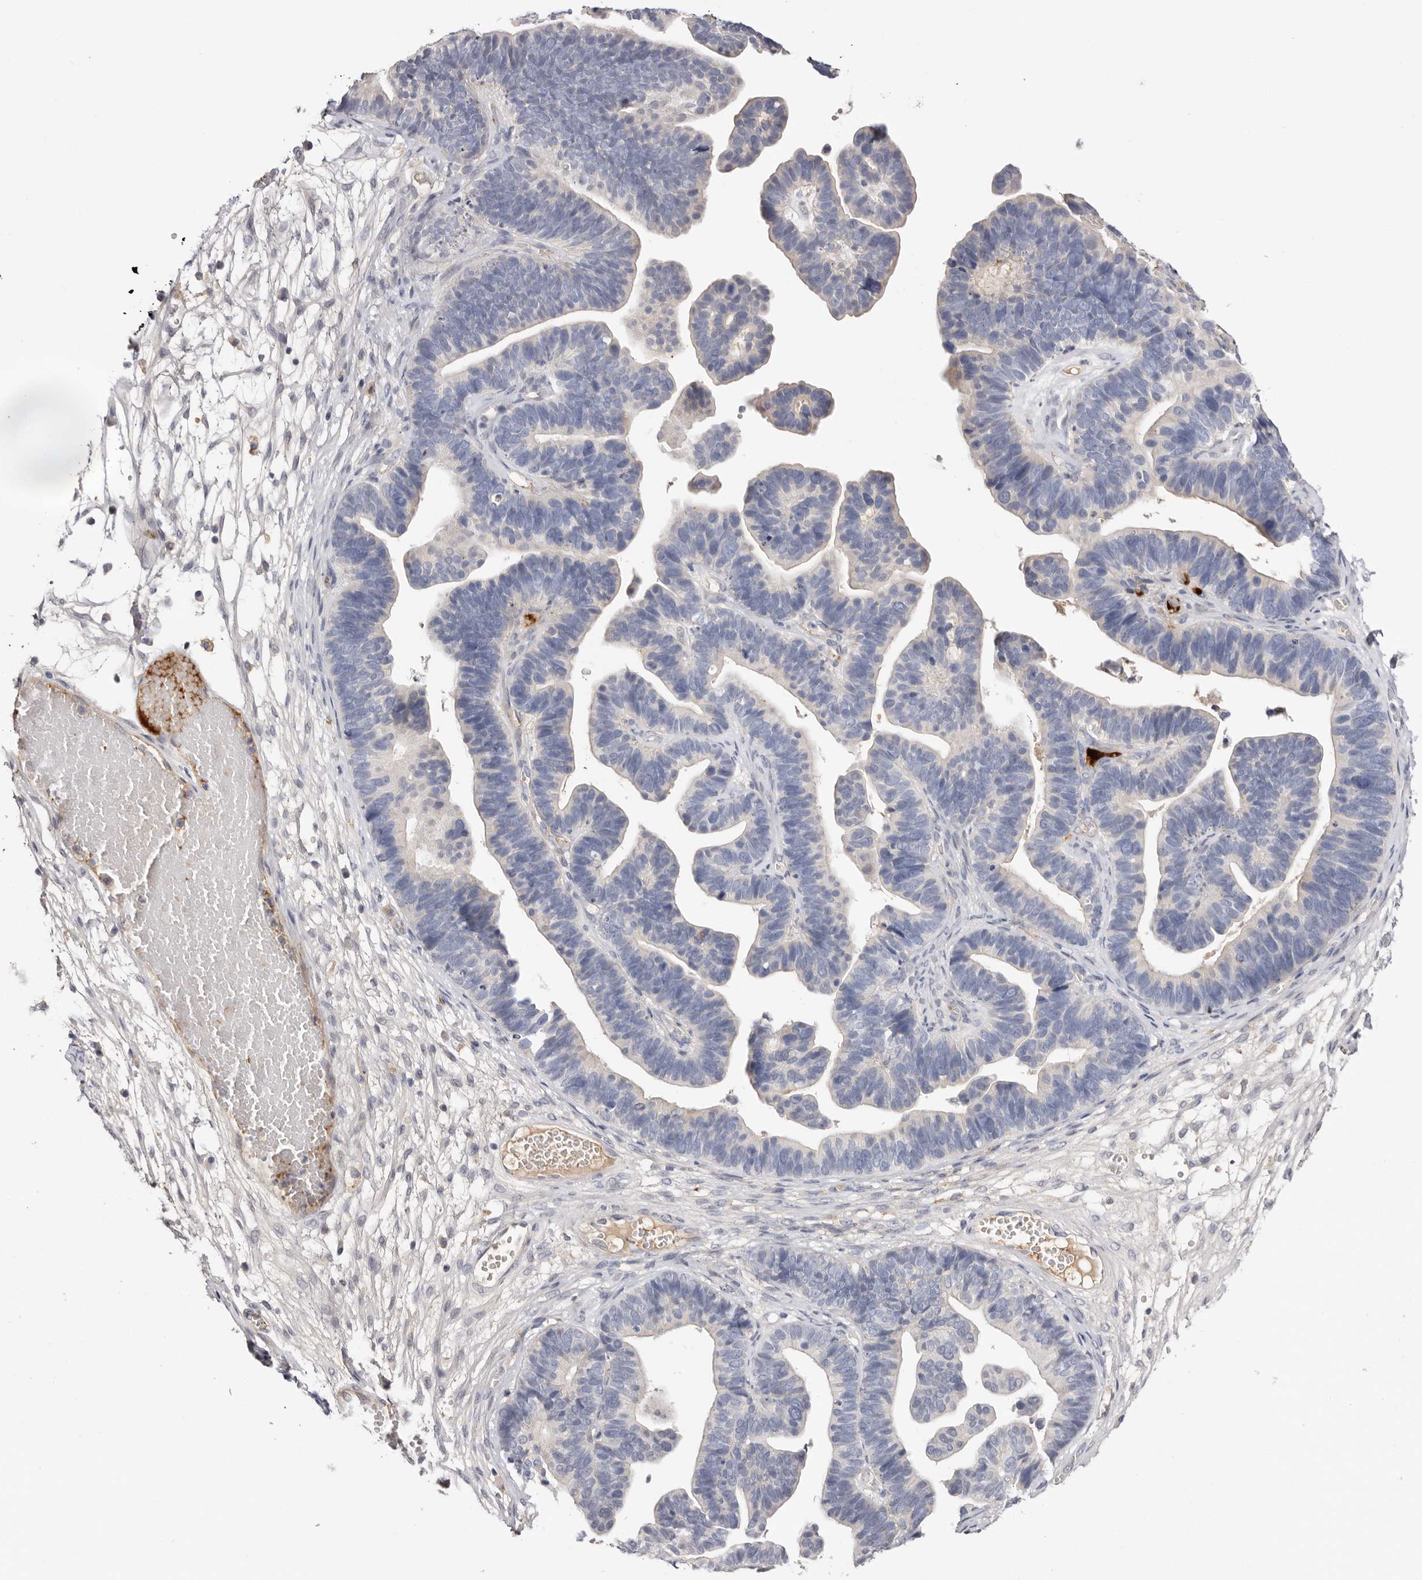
{"staining": {"intensity": "negative", "quantity": "none", "location": "none"}, "tissue": "ovarian cancer", "cell_type": "Tumor cells", "image_type": "cancer", "snomed": [{"axis": "morphology", "description": "Cystadenocarcinoma, serous, NOS"}, {"axis": "topography", "description": "Ovary"}], "caption": "High power microscopy photomicrograph of an IHC image of serous cystadenocarcinoma (ovarian), revealing no significant expression in tumor cells.", "gene": "LMLN", "patient": {"sex": "female", "age": 56}}